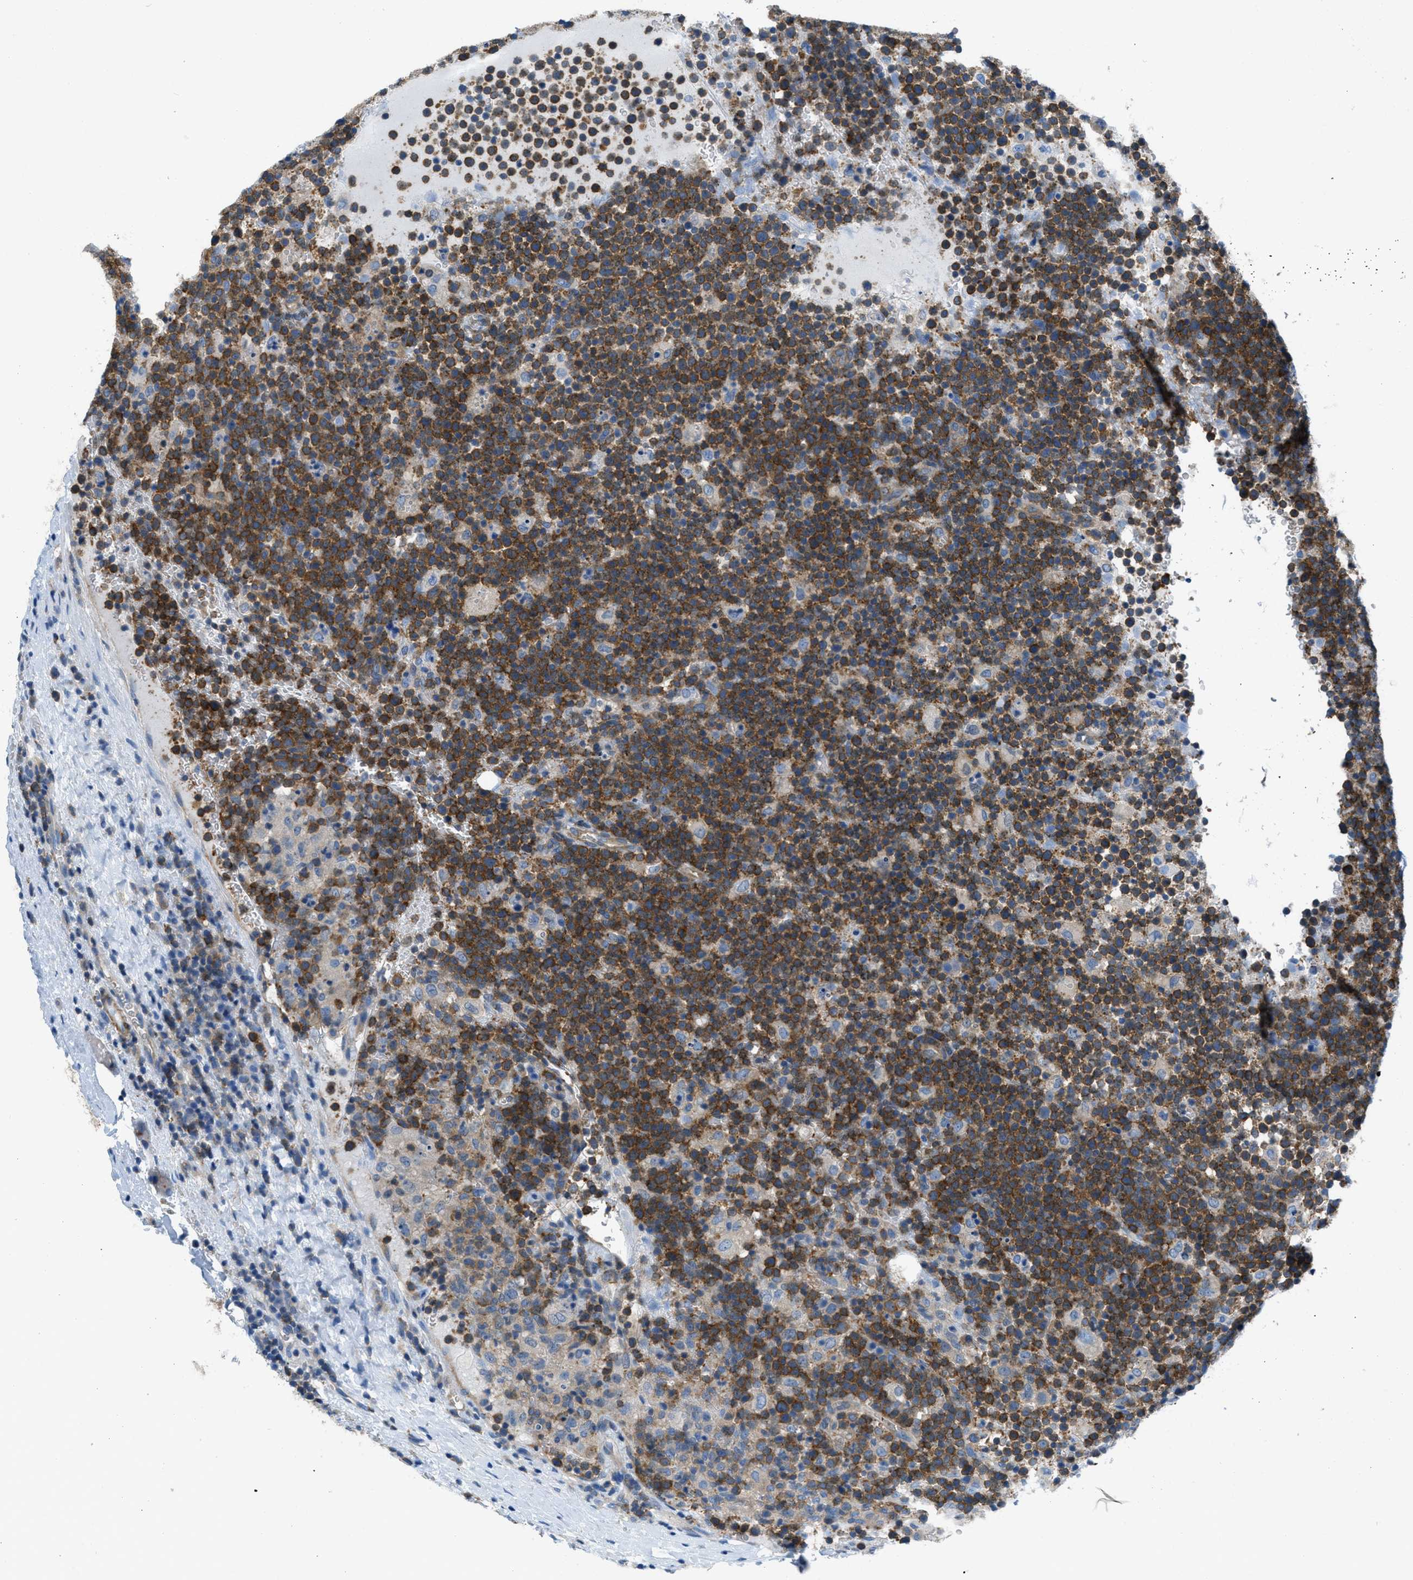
{"staining": {"intensity": "strong", "quantity": ">75%", "location": "cytoplasmic/membranous"}, "tissue": "lymphoma", "cell_type": "Tumor cells", "image_type": "cancer", "snomed": [{"axis": "morphology", "description": "Malignant lymphoma, non-Hodgkin's type, High grade"}, {"axis": "topography", "description": "Lymph node"}], "caption": "A brown stain highlights strong cytoplasmic/membranous expression of a protein in malignant lymphoma, non-Hodgkin's type (high-grade) tumor cells. Immunohistochemistry stains the protein in brown and the nuclei are stained blue.", "gene": "MAPRE2", "patient": {"sex": "female", "age": 84}}